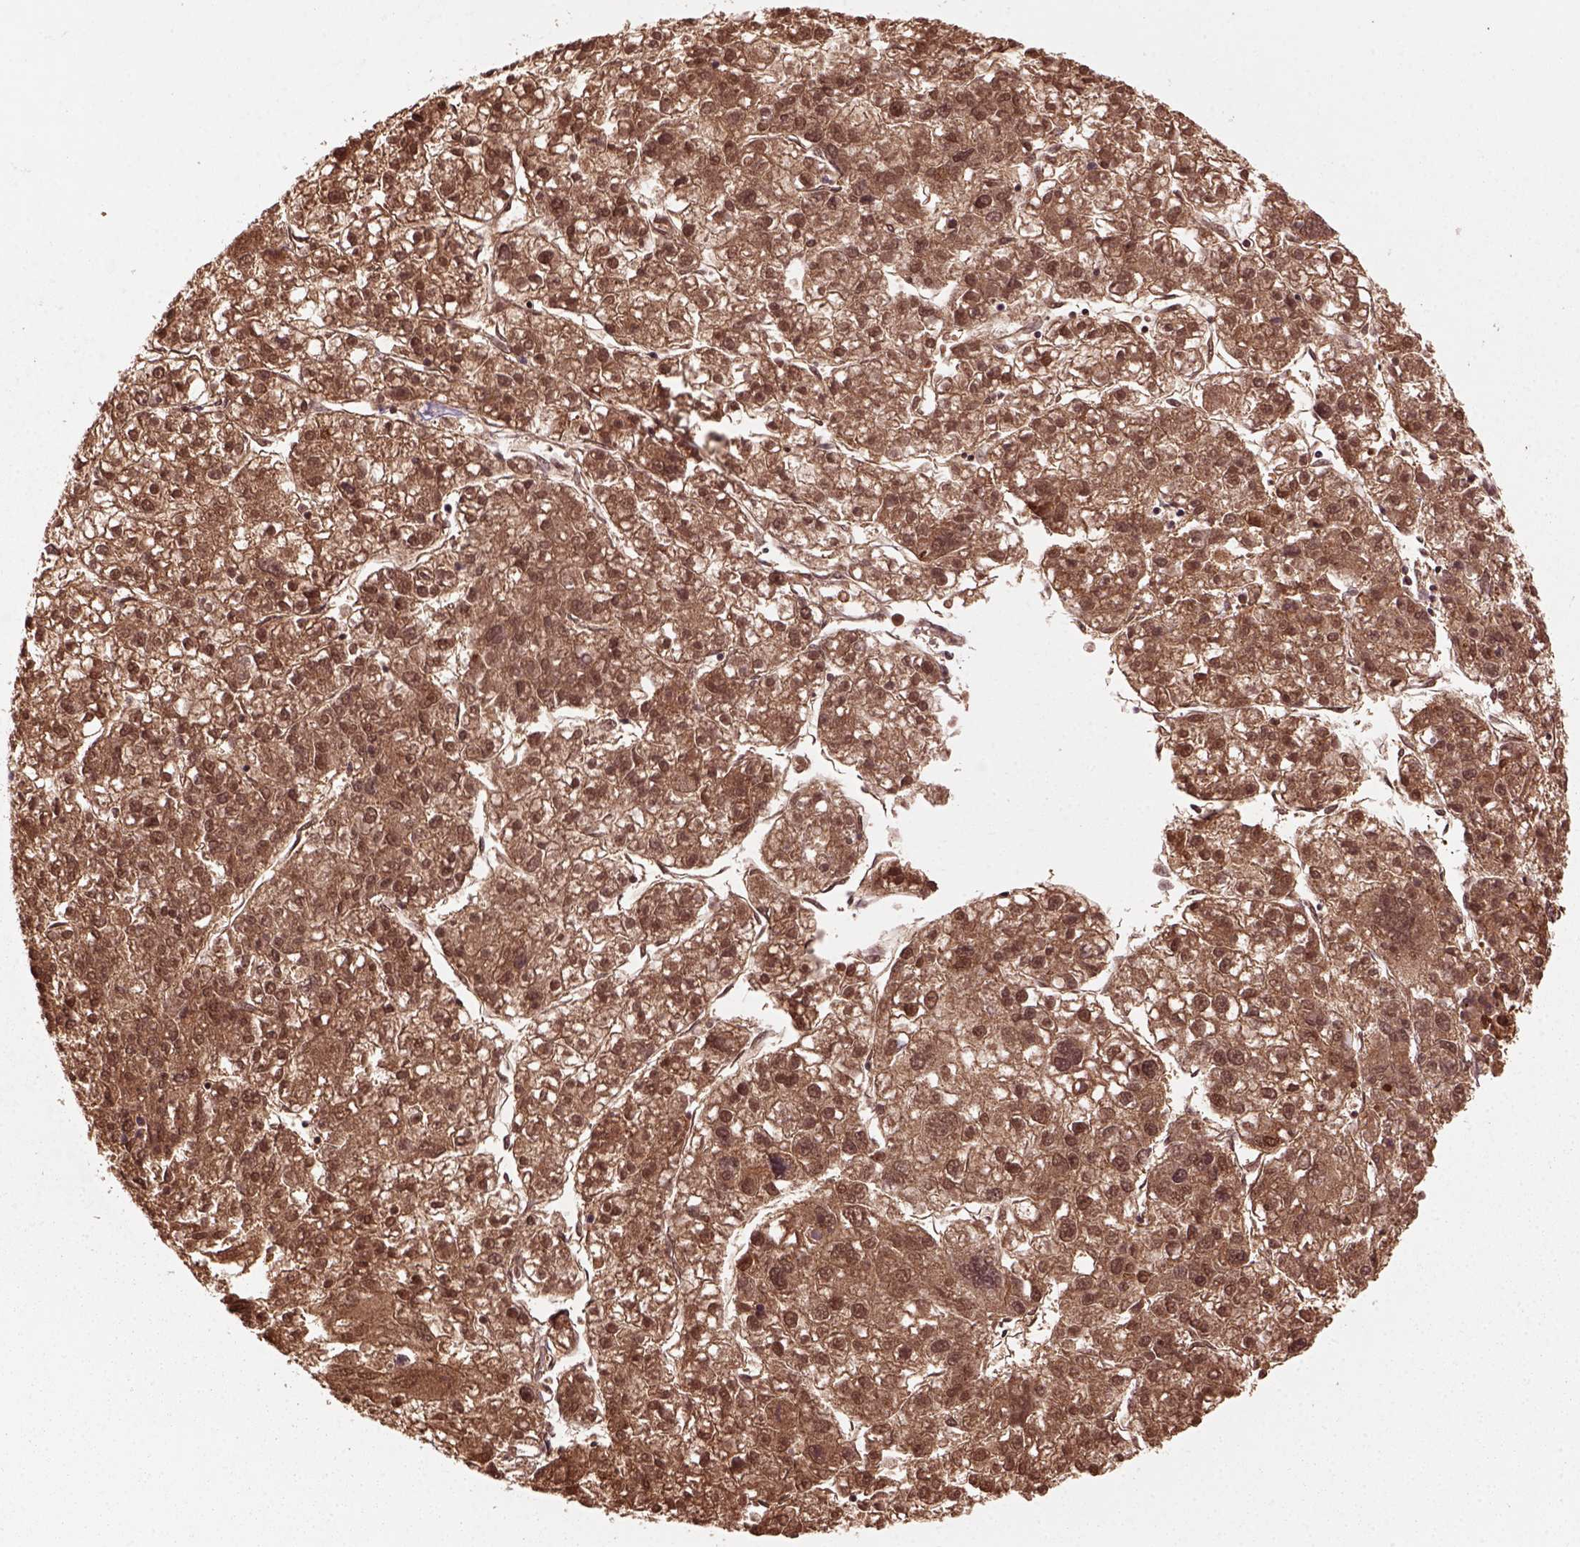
{"staining": {"intensity": "strong", "quantity": ">75%", "location": "cytoplasmic/membranous,nuclear"}, "tissue": "liver cancer", "cell_type": "Tumor cells", "image_type": "cancer", "snomed": [{"axis": "morphology", "description": "Carcinoma, Hepatocellular, NOS"}, {"axis": "topography", "description": "Liver"}], "caption": "A histopathology image showing strong cytoplasmic/membranous and nuclear positivity in approximately >75% of tumor cells in liver hepatocellular carcinoma, as visualized by brown immunohistochemical staining.", "gene": "GOT1", "patient": {"sex": "male", "age": 56}}